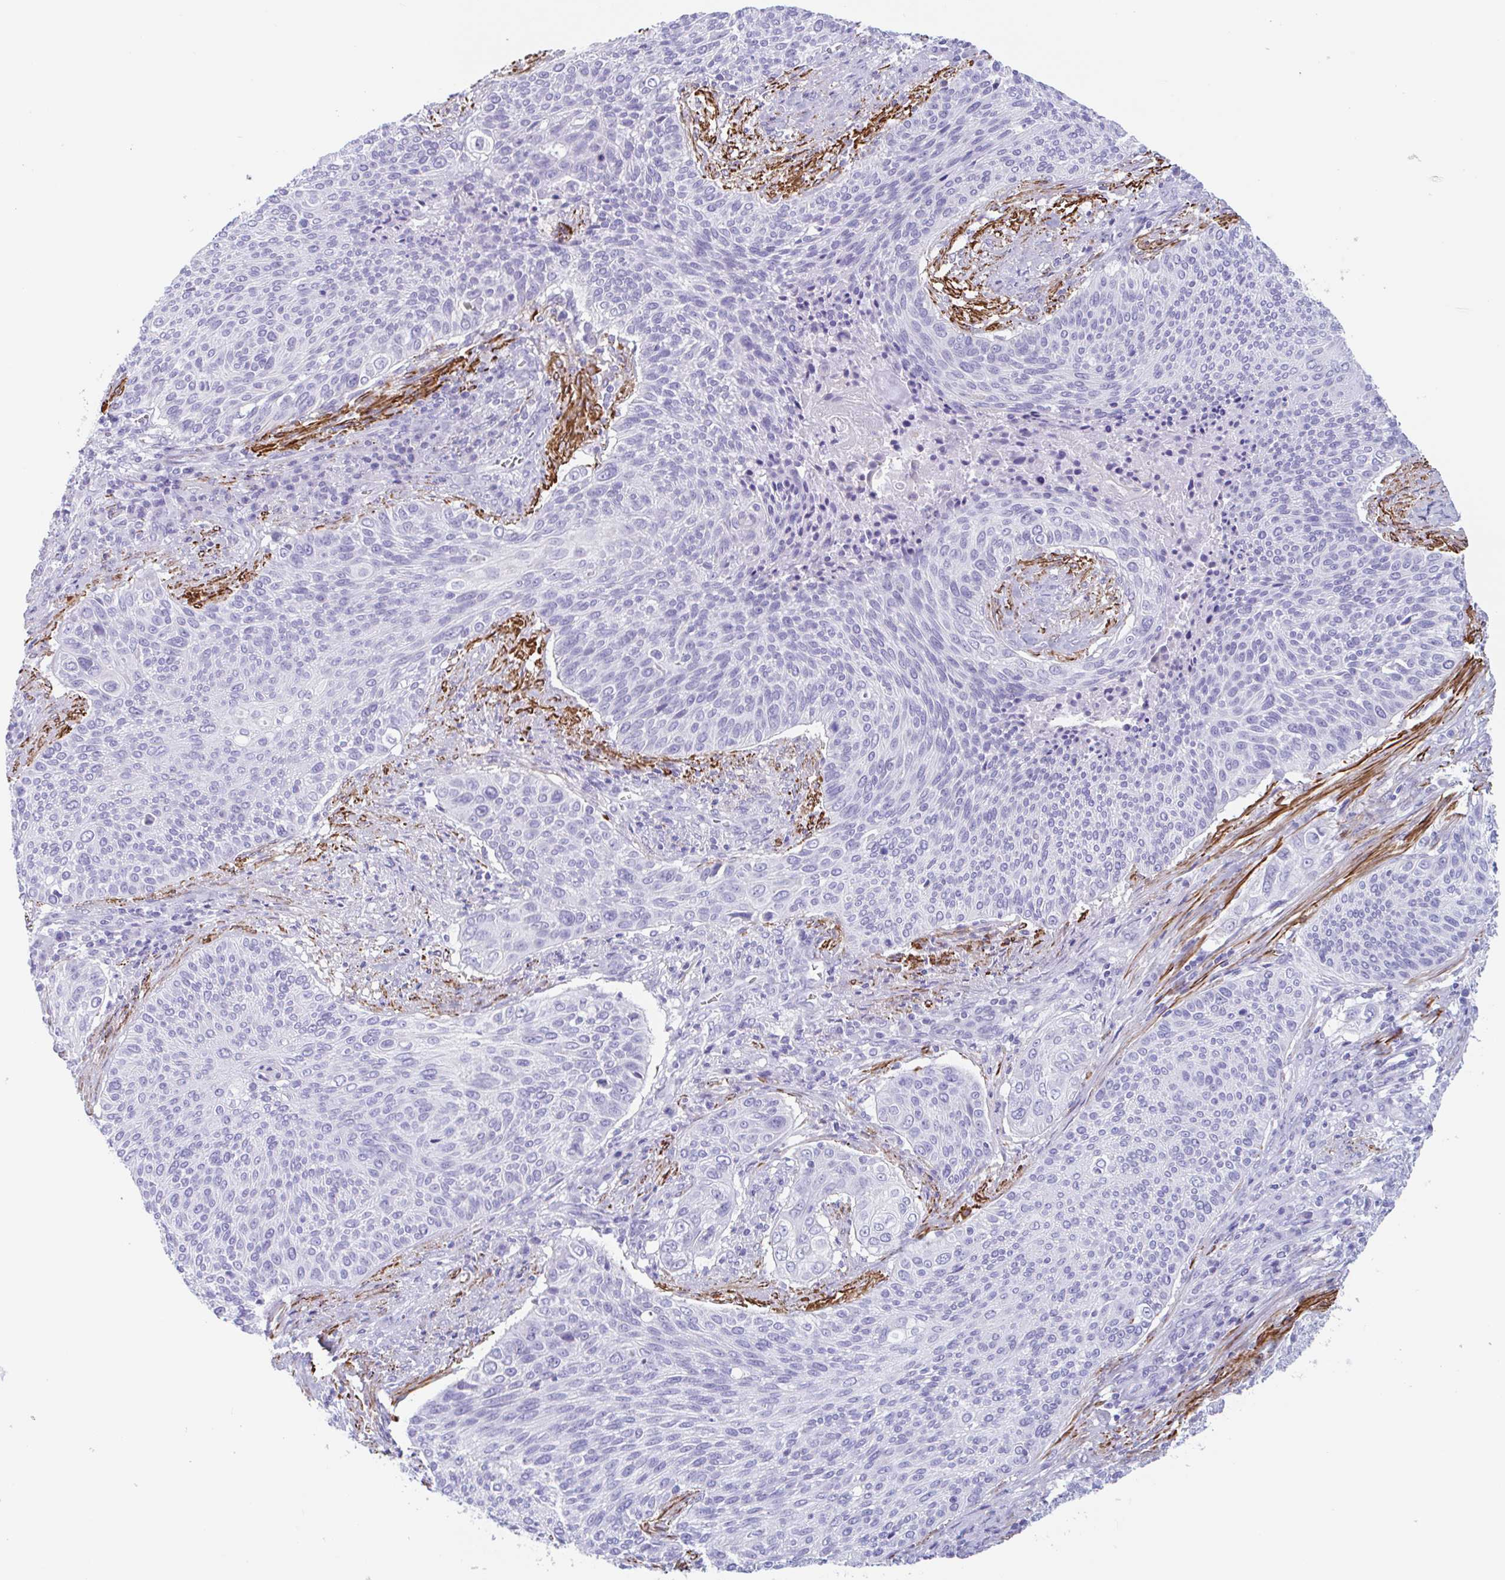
{"staining": {"intensity": "negative", "quantity": "none", "location": "none"}, "tissue": "cervical cancer", "cell_type": "Tumor cells", "image_type": "cancer", "snomed": [{"axis": "morphology", "description": "Squamous cell carcinoma, NOS"}, {"axis": "topography", "description": "Cervix"}], "caption": "Image shows no protein expression in tumor cells of cervical squamous cell carcinoma tissue.", "gene": "TAS2R41", "patient": {"sex": "female", "age": 31}}